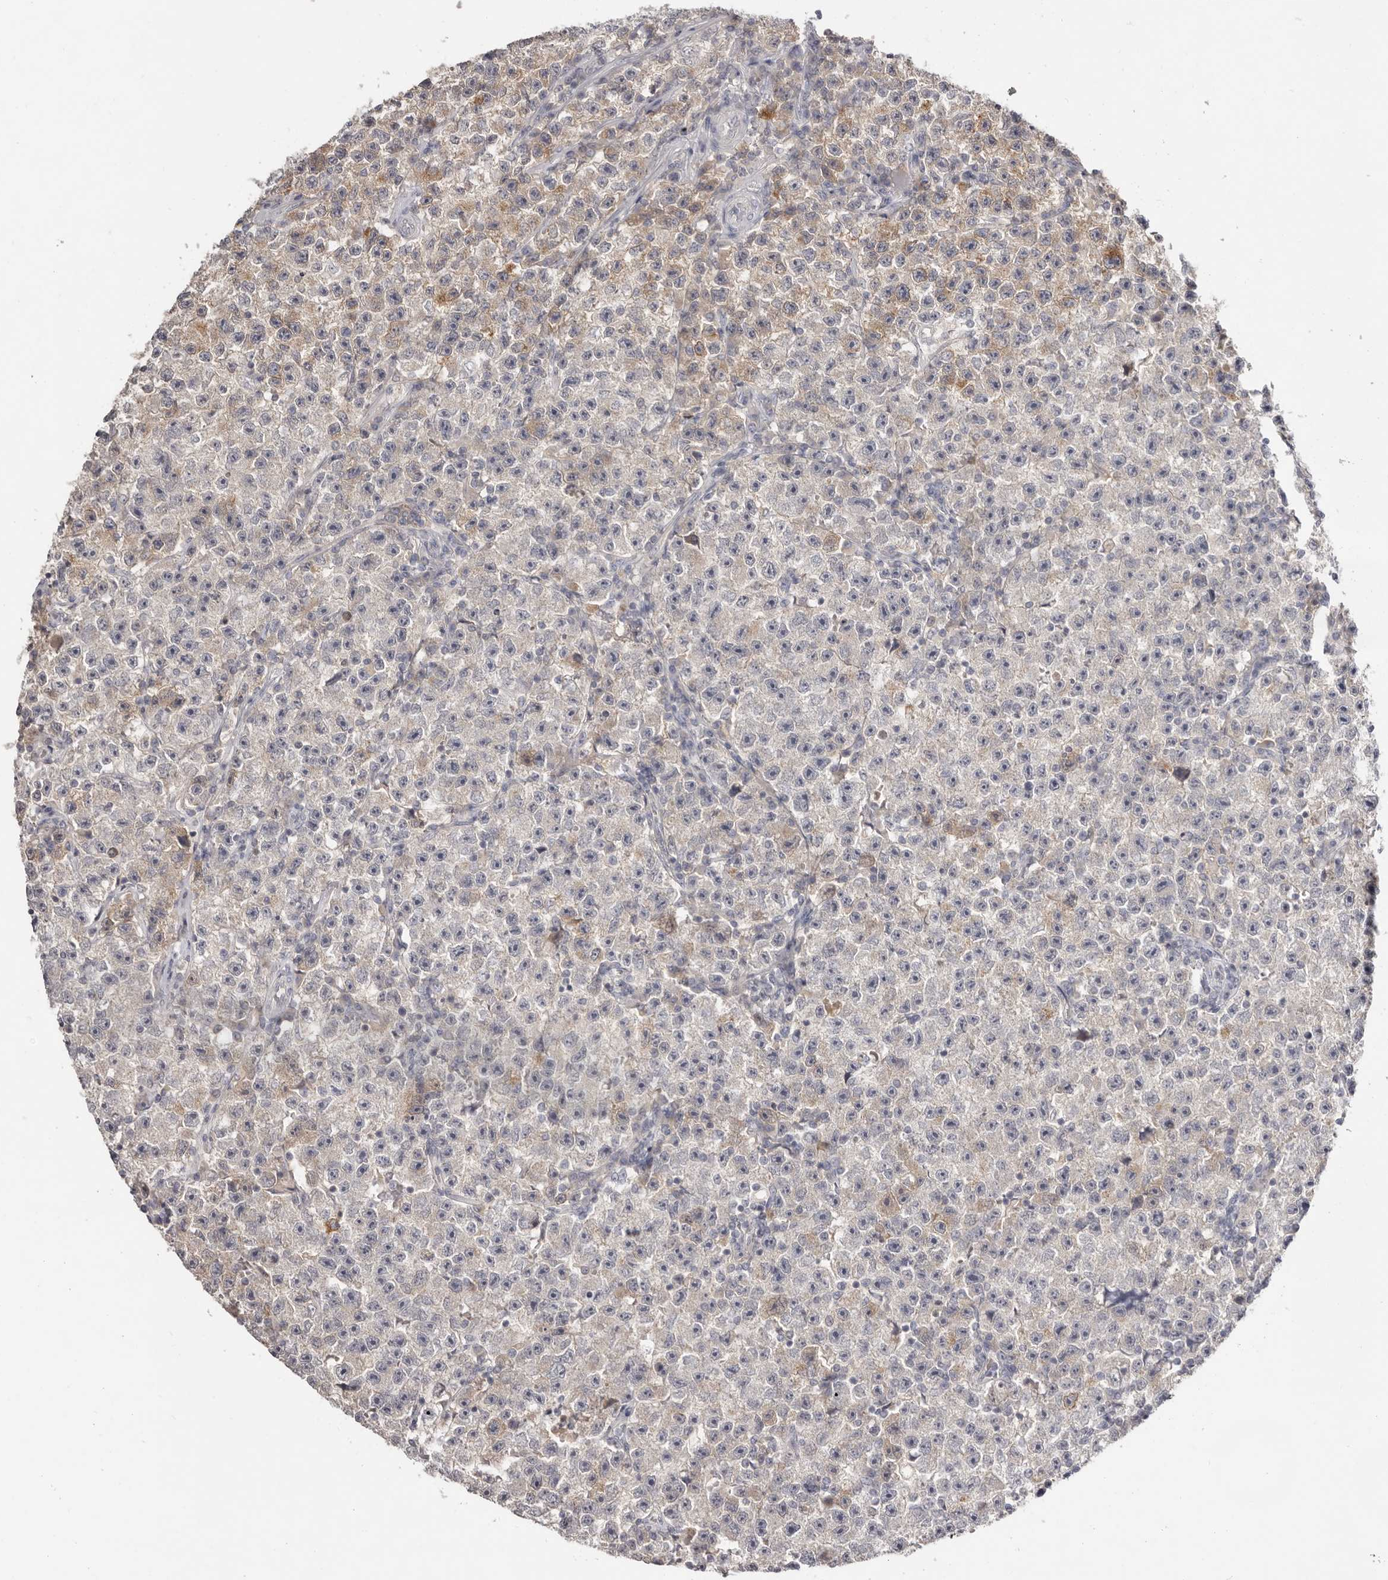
{"staining": {"intensity": "weak", "quantity": "<25%", "location": "cytoplasmic/membranous"}, "tissue": "testis cancer", "cell_type": "Tumor cells", "image_type": "cancer", "snomed": [{"axis": "morphology", "description": "Seminoma, NOS"}, {"axis": "topography", "description": "Testis"}], "caption": "Protein analysis of testis cancer reveals no significant staining in tumor cells.", "gene": "SCUBE2", "patient": {"sex": "male", "age": 22}}